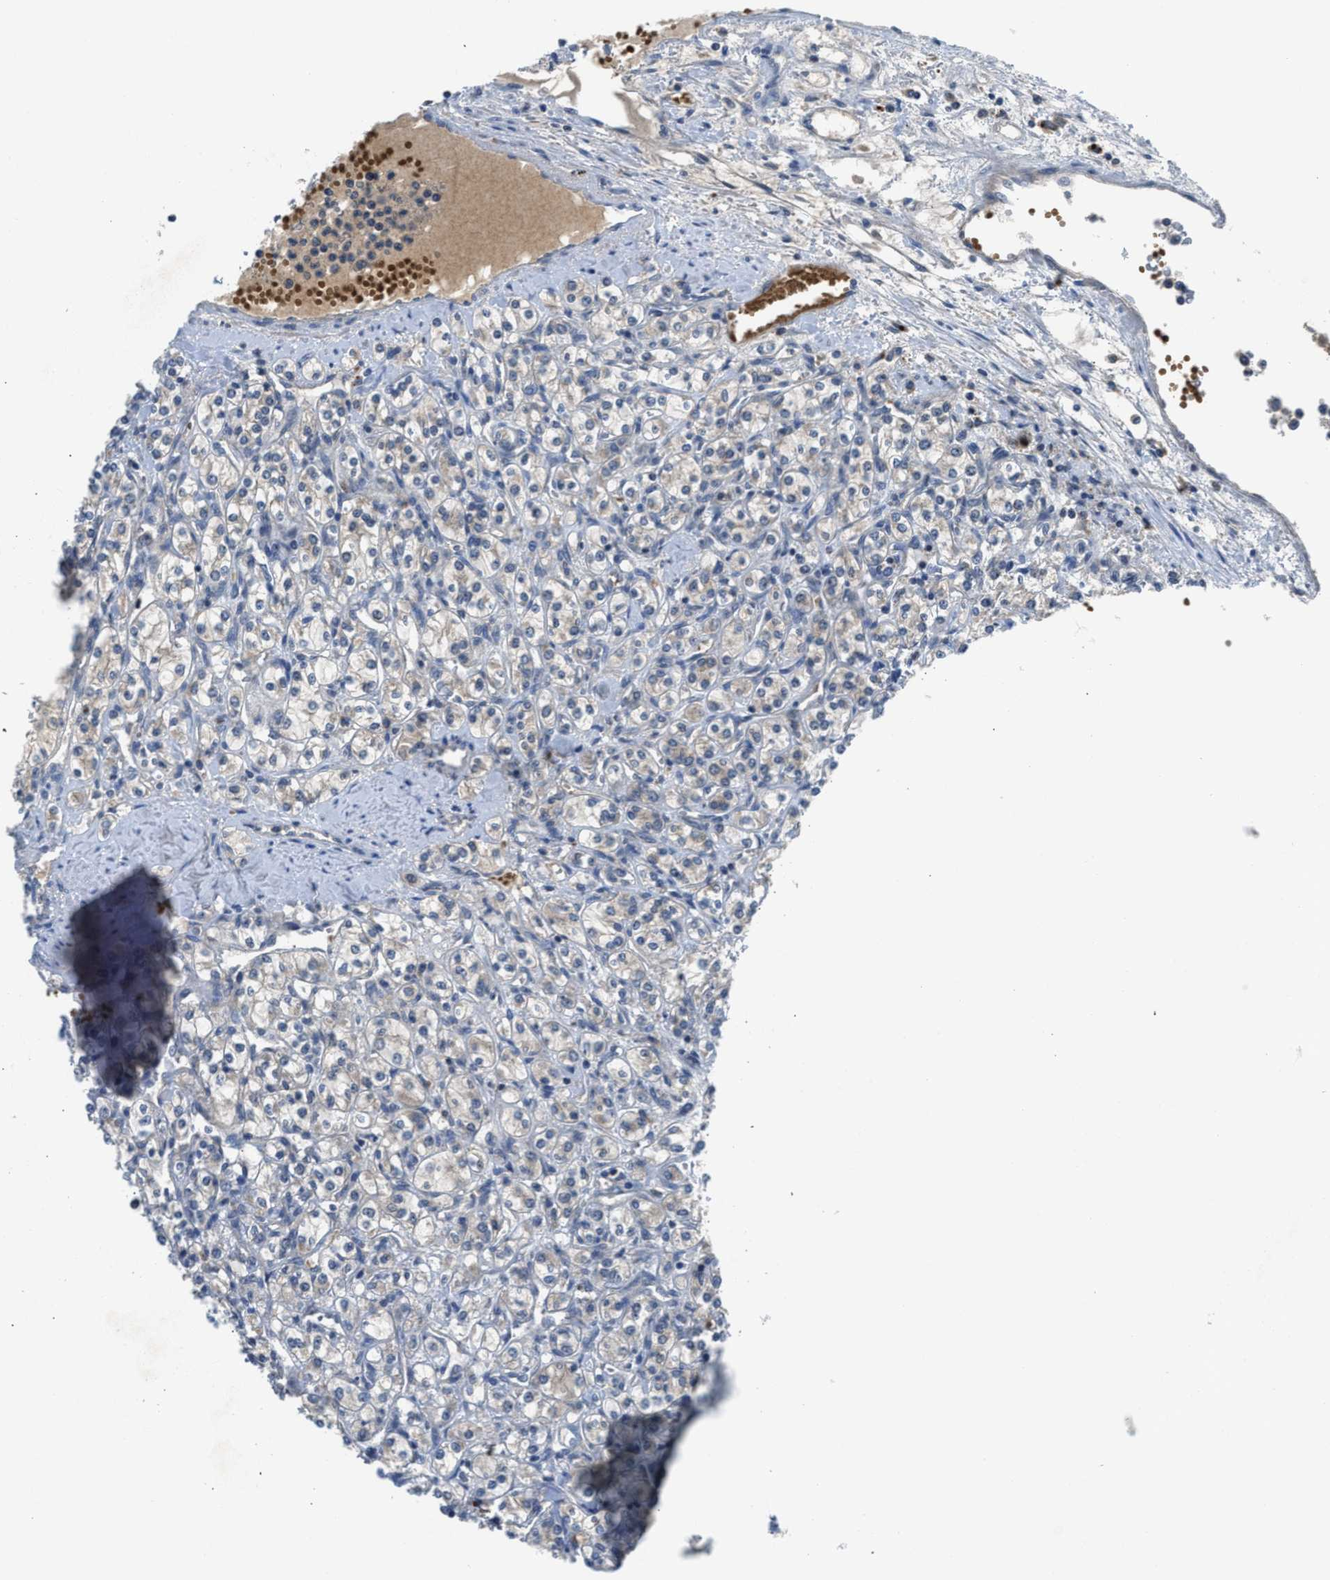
{"staining": {"intensity": "weak", "quantity": "25%-75%", "location": "cytoplasmic/membranous"}, "tissue": "renal cancer", "cell_type": "Tumor cells", "image_type": "cancer", "snomed": [{"axis": "morphology", "description": "Adenocarcinoma, NOS"}, {"axis": "topography", "description": "Kidney"}], "caption": "This photomicrograph exhibits immunohistochemistry (IHC) staining of renal cancer, with low weak cytoplasmic/membranous expression in approximately 25%-75% of tumor cells.", "gene": "PDE7A", "patient": {"sex": "male", "age": 77}}